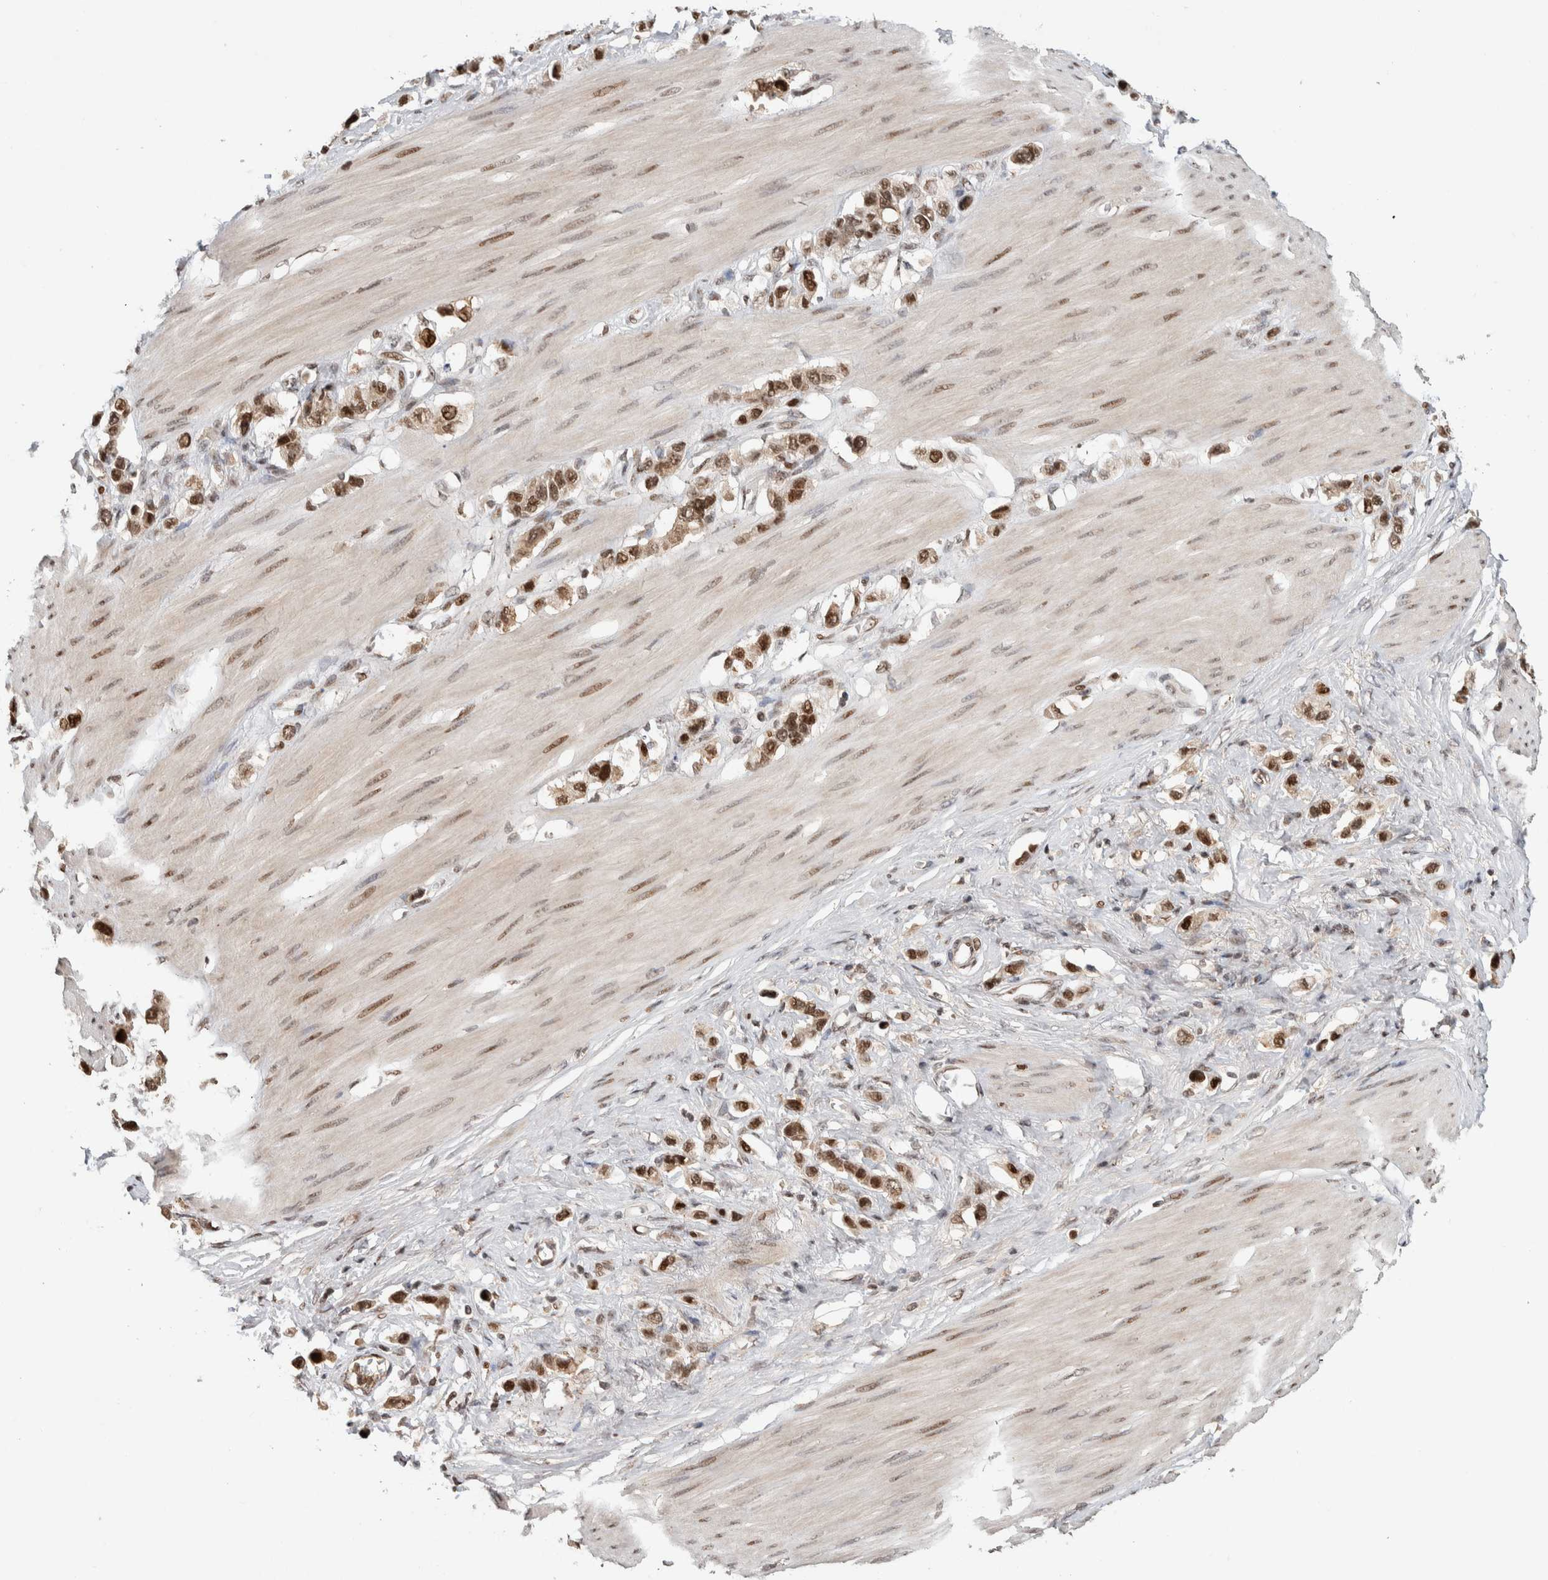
{"staining": {"intensity": "moderate", "quantity": ">75%", "location": "nuclear"}, "tissue": "stomach cancer", "cell_type": "Tumor cells", "image_type": "cancer", "snomed": [{"axis": "morphology", "description": "Adenocarcinoma, NOS"}, {"axis": "topography", "description": "Stomach"}], "caption": "This photomicrograph reveals stomach adenocarcinoma stained with immunohistochemistry (IHC) to label a protein in brown. The nuclear of tumor cells show moderate positivity for the protein. Nuclei are counter-stained blue.", "gene": "ZNF521", "patient": {"sex": "female", "age": 65}}